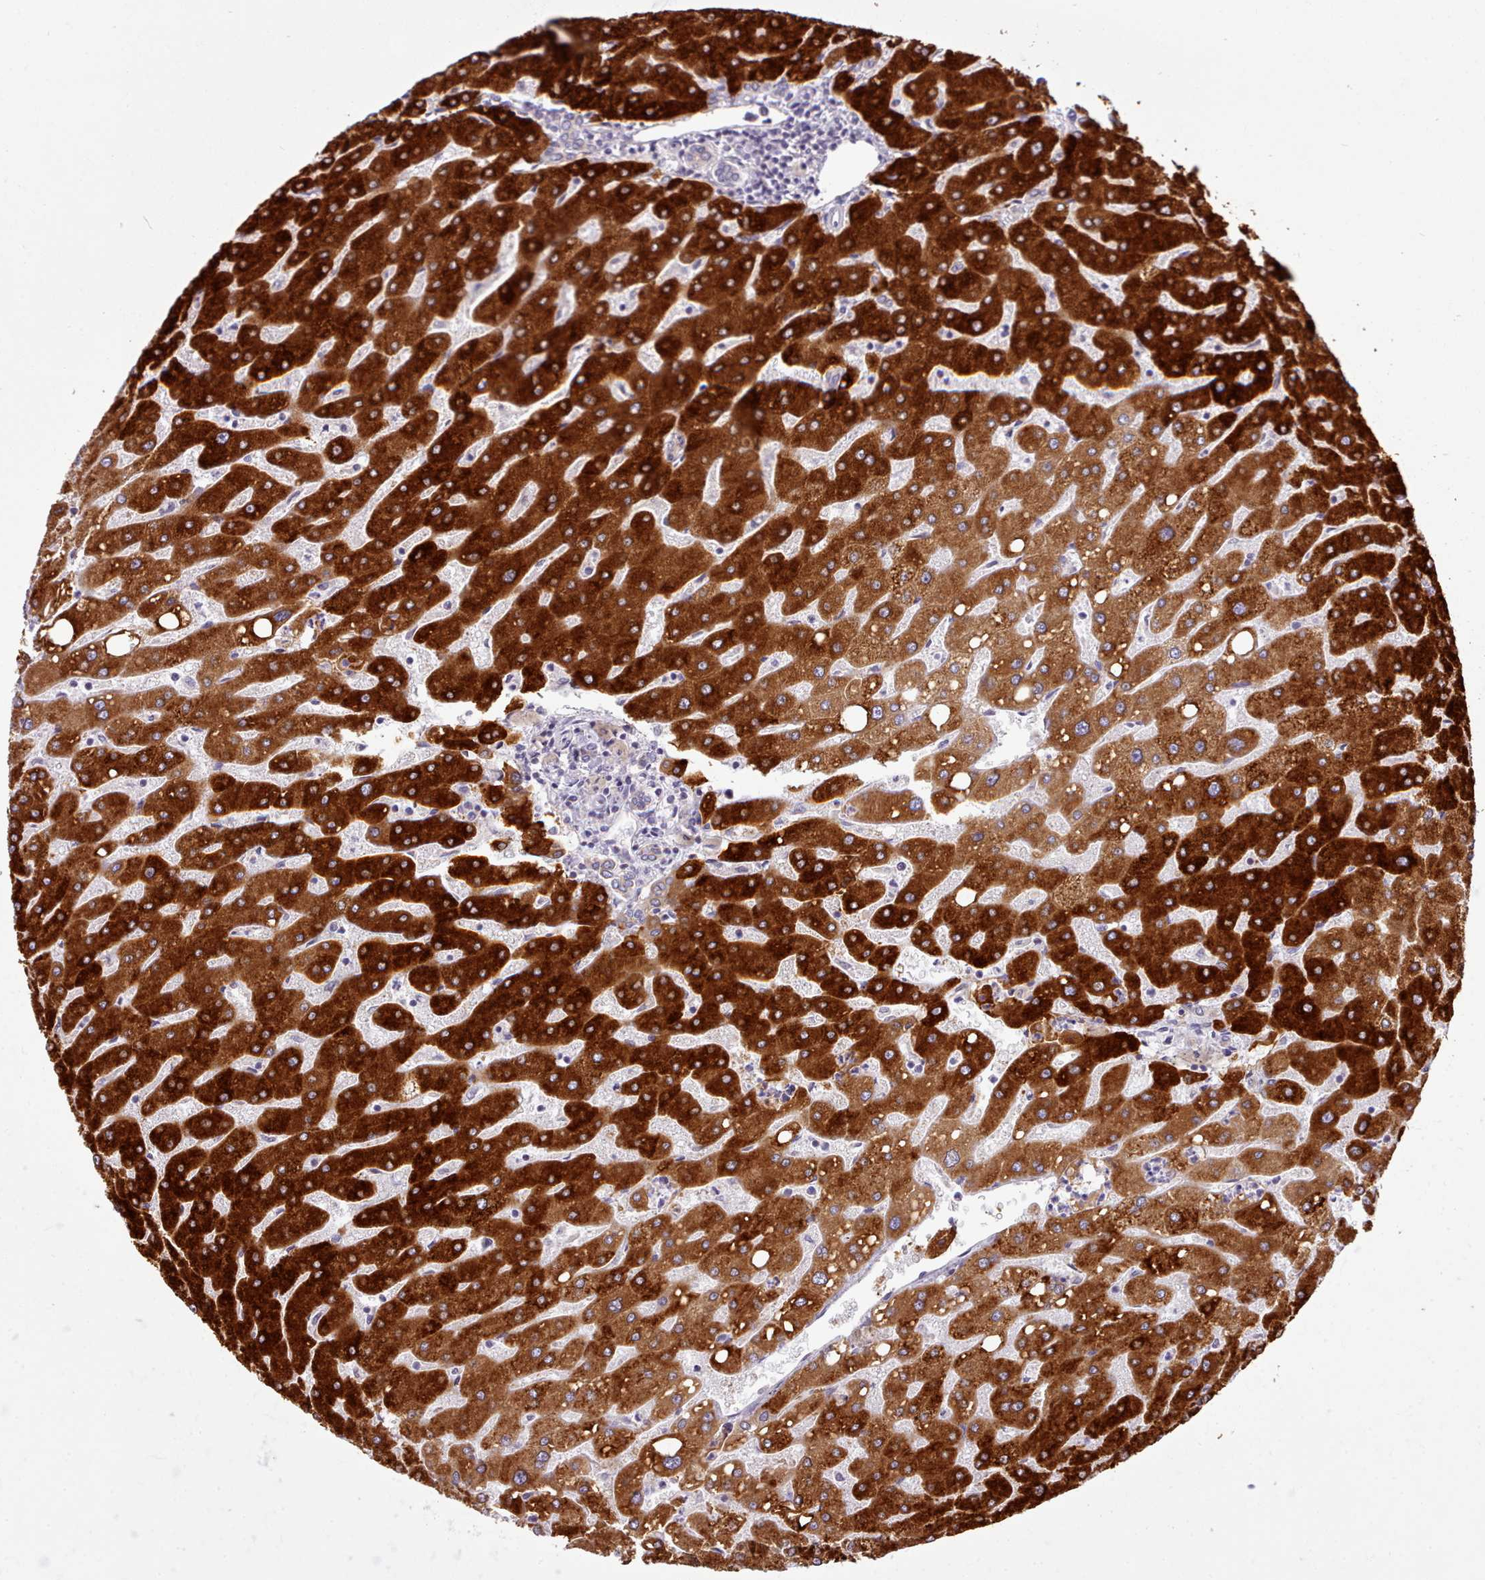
{"staining": {"intensity": "negative", "quantity": "none", "location": "none"}, "tissue": "liver", "cell_type": "Cholangiocytes", "image_type": "normal", "snomed": [{"axis": "morphology", "description": "Normal tissue, NOS"}, {"axis": "topography", "description": "Liver"}], "caption": "Photomicrograph shows no significant protein positivity in cholangiocytes of unremarkable liver. (DAB (3,3'-diaminobenzidine) IHC with hematoxylin counter stain).", "gene": "CYP2A13", "patient": {"sex": "male", "age": 67}}